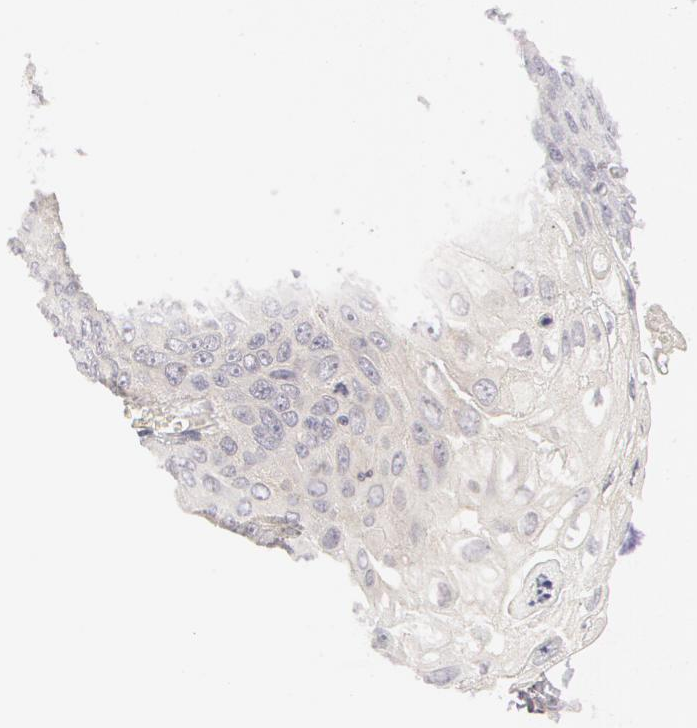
{"staining": {"intensity": "negative", "quantity": "none", "location": "none"}, "tissue": "lung cancer", "cell_type": "Tumor cells", "image_type": "cancer", "snomed": [{"axis": "morphology", "description": "Adenocarcinoma, NOS"}, {"axis": "topography", "description": "Lung"}], "caption": "An IHC histopathology image of adenocarcinoma (lung) is shown. There is no staining in tumor cells of adenocarcinoma (lung).", "gene": "ABCB1", "patient": {"sex": "male", "age": 60}}